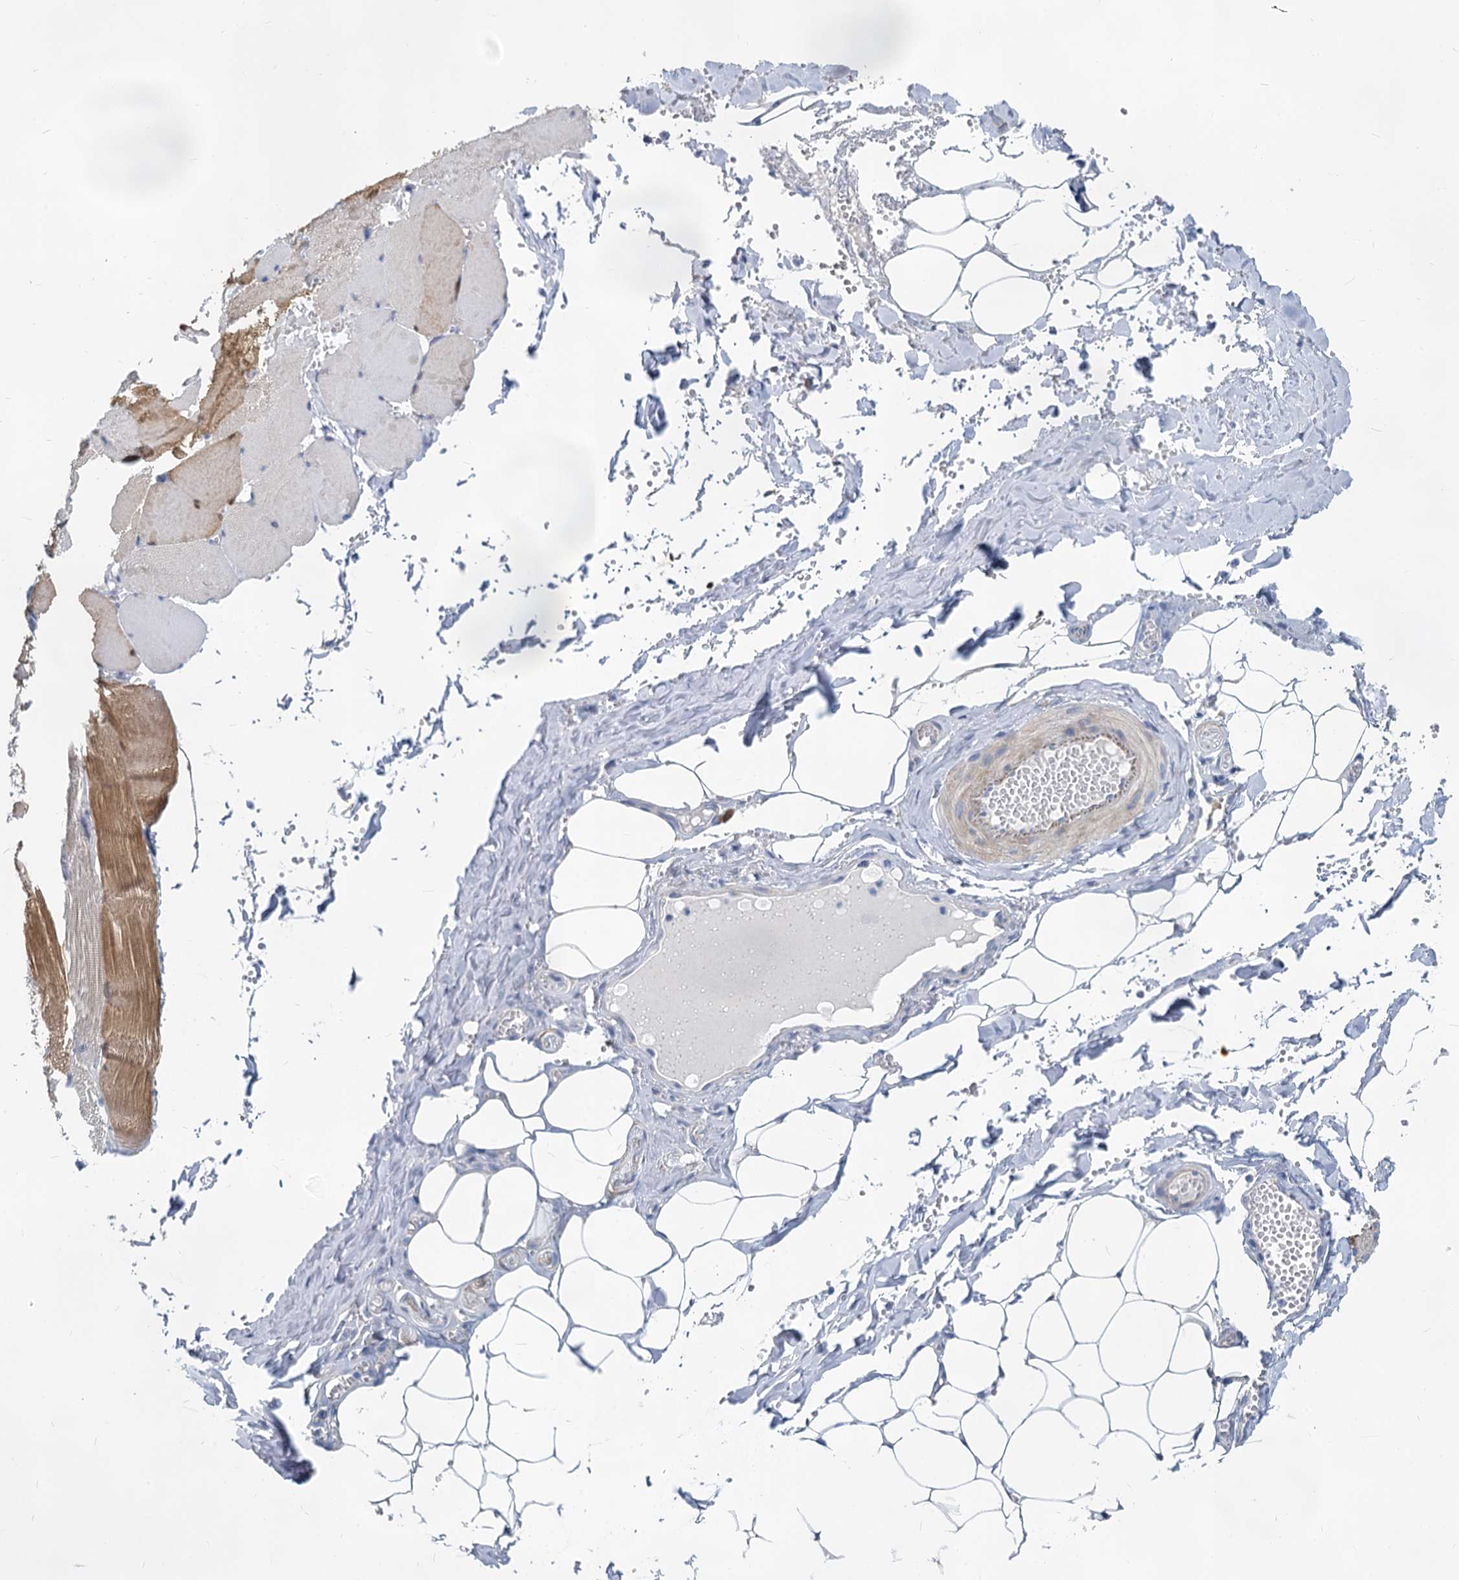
{"staining": {"intensity": "negative", "quantity": "none", "location": "none"}, "tissue": "adipose tissue", "cell_type": "Adipocytes", "image_type": "normal", "snomed": [{"axis": "morphology", "description": "Normal tissue, NOS"}, {"axis": "topography", "description": "Skeletal muscle"}, {"axis": "topography", "description": "Peripheral nerve tissue"}], "caption": "An immunohistochemistry histopathology image of unremarkable adipose tissue is shown. There is no staining in adipocytes of adipose tissue.", "gene": "GSTM3", "patient": {"sex": "female", "age": 55}}